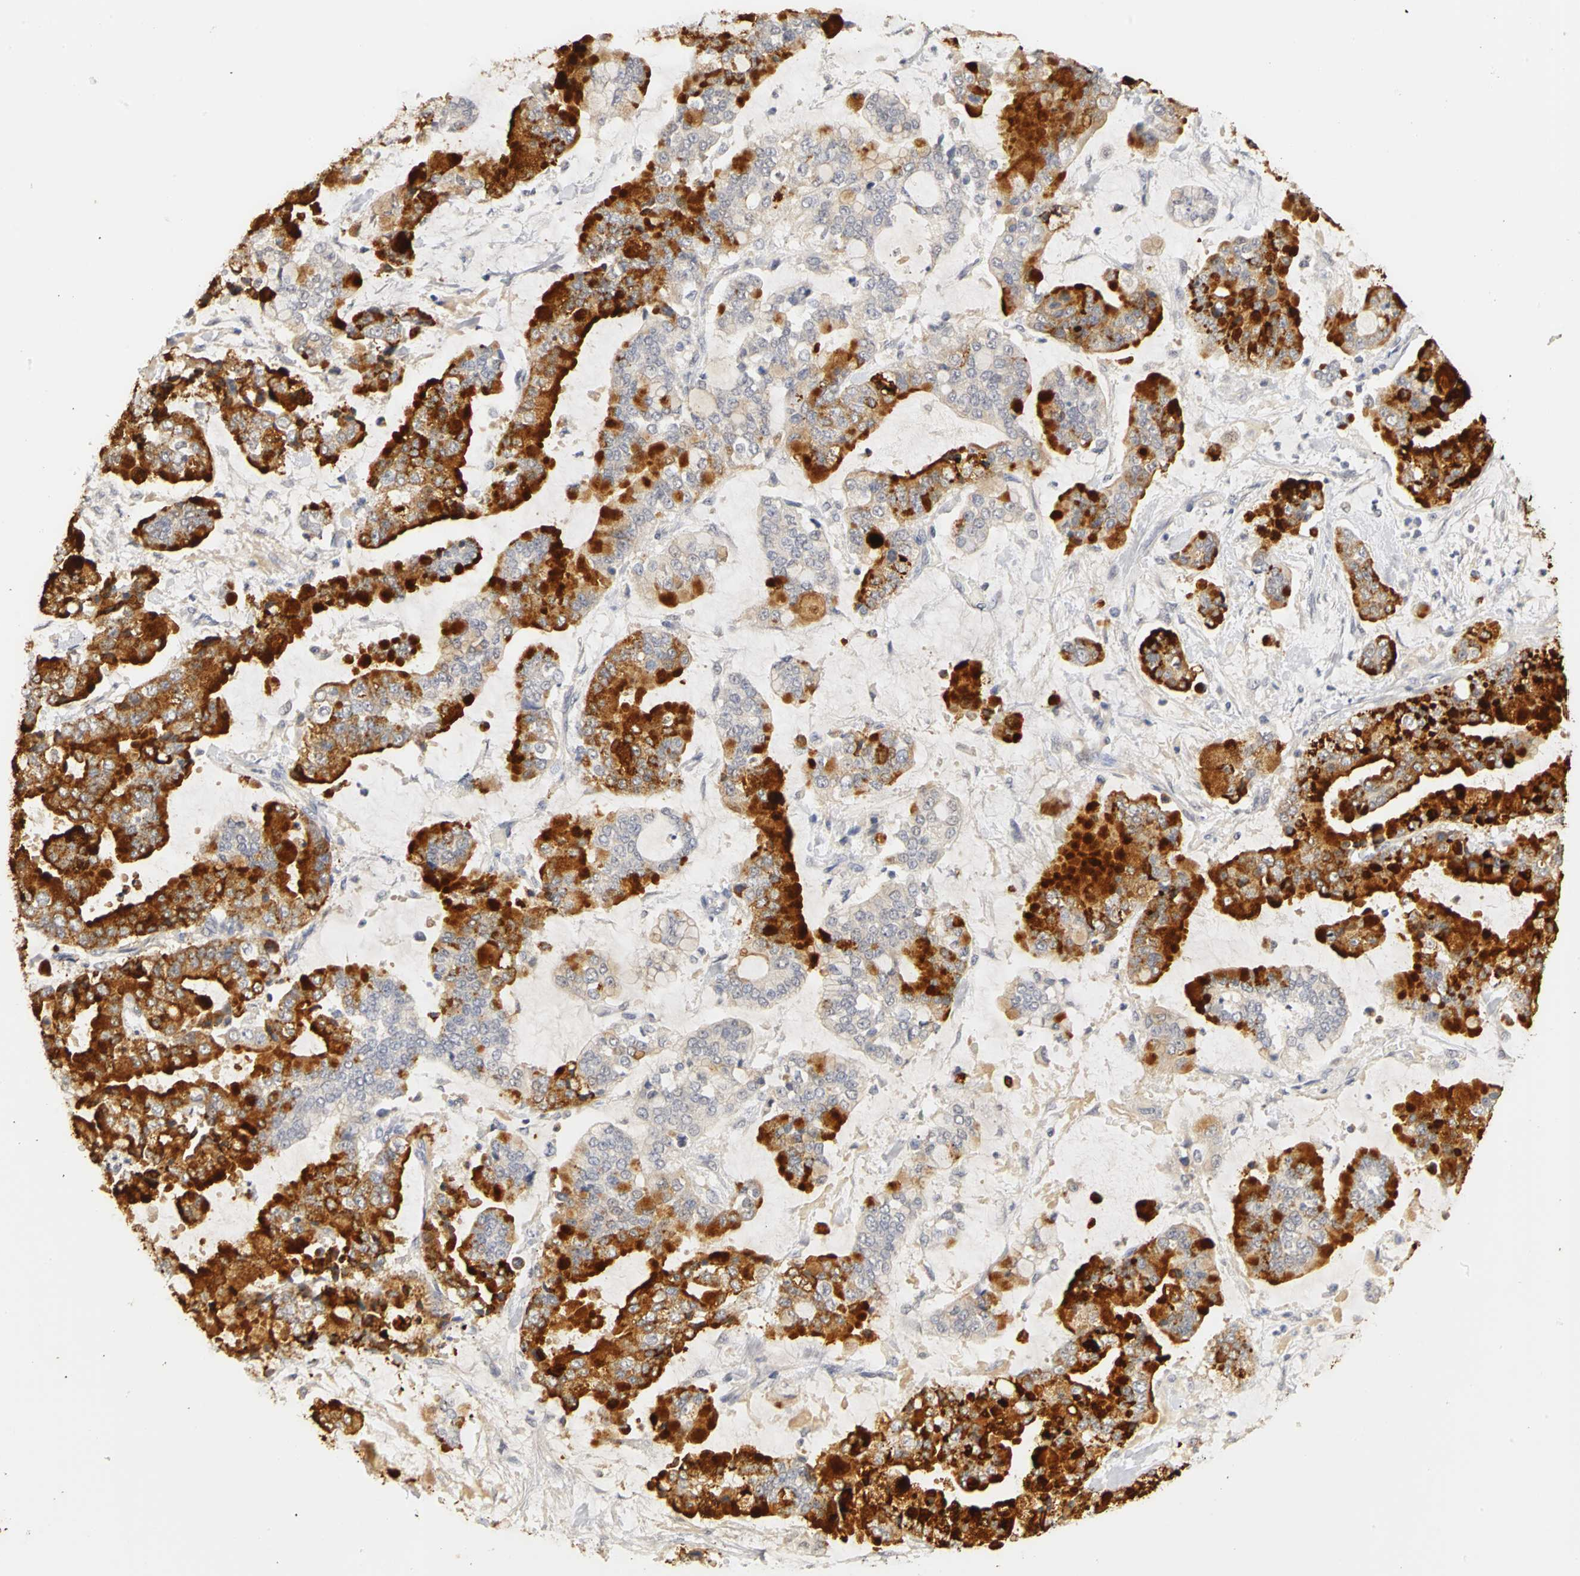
{"staining": {"intensity": "strong", "quantity": "25%-75%", "location": "cytoplasmic/membranous"}, "tissue": "stomach cancer", "cell_type": "Tumor cells", "image_type": "cancer", "snomed": [{"axis": "morphology", "description": "Normal tissue, NOS"}, {"axis": "morphology", "description": "Adenocarcinoma, NOS"}, {"axis": "topography", "description": "Stomach, upper"}, {"axis": "topography", "description": "Stomach"}], "caption": "DAB (3,3'-diaminobenzidine) immunohistochemical staining of human stomach cancer demonstrates strong cytoplasmic/membranous protein expression in approximately 25%-75% of tumor cells.", "gene": "PGR", "patient": {"sex": "male", "age": 76}}